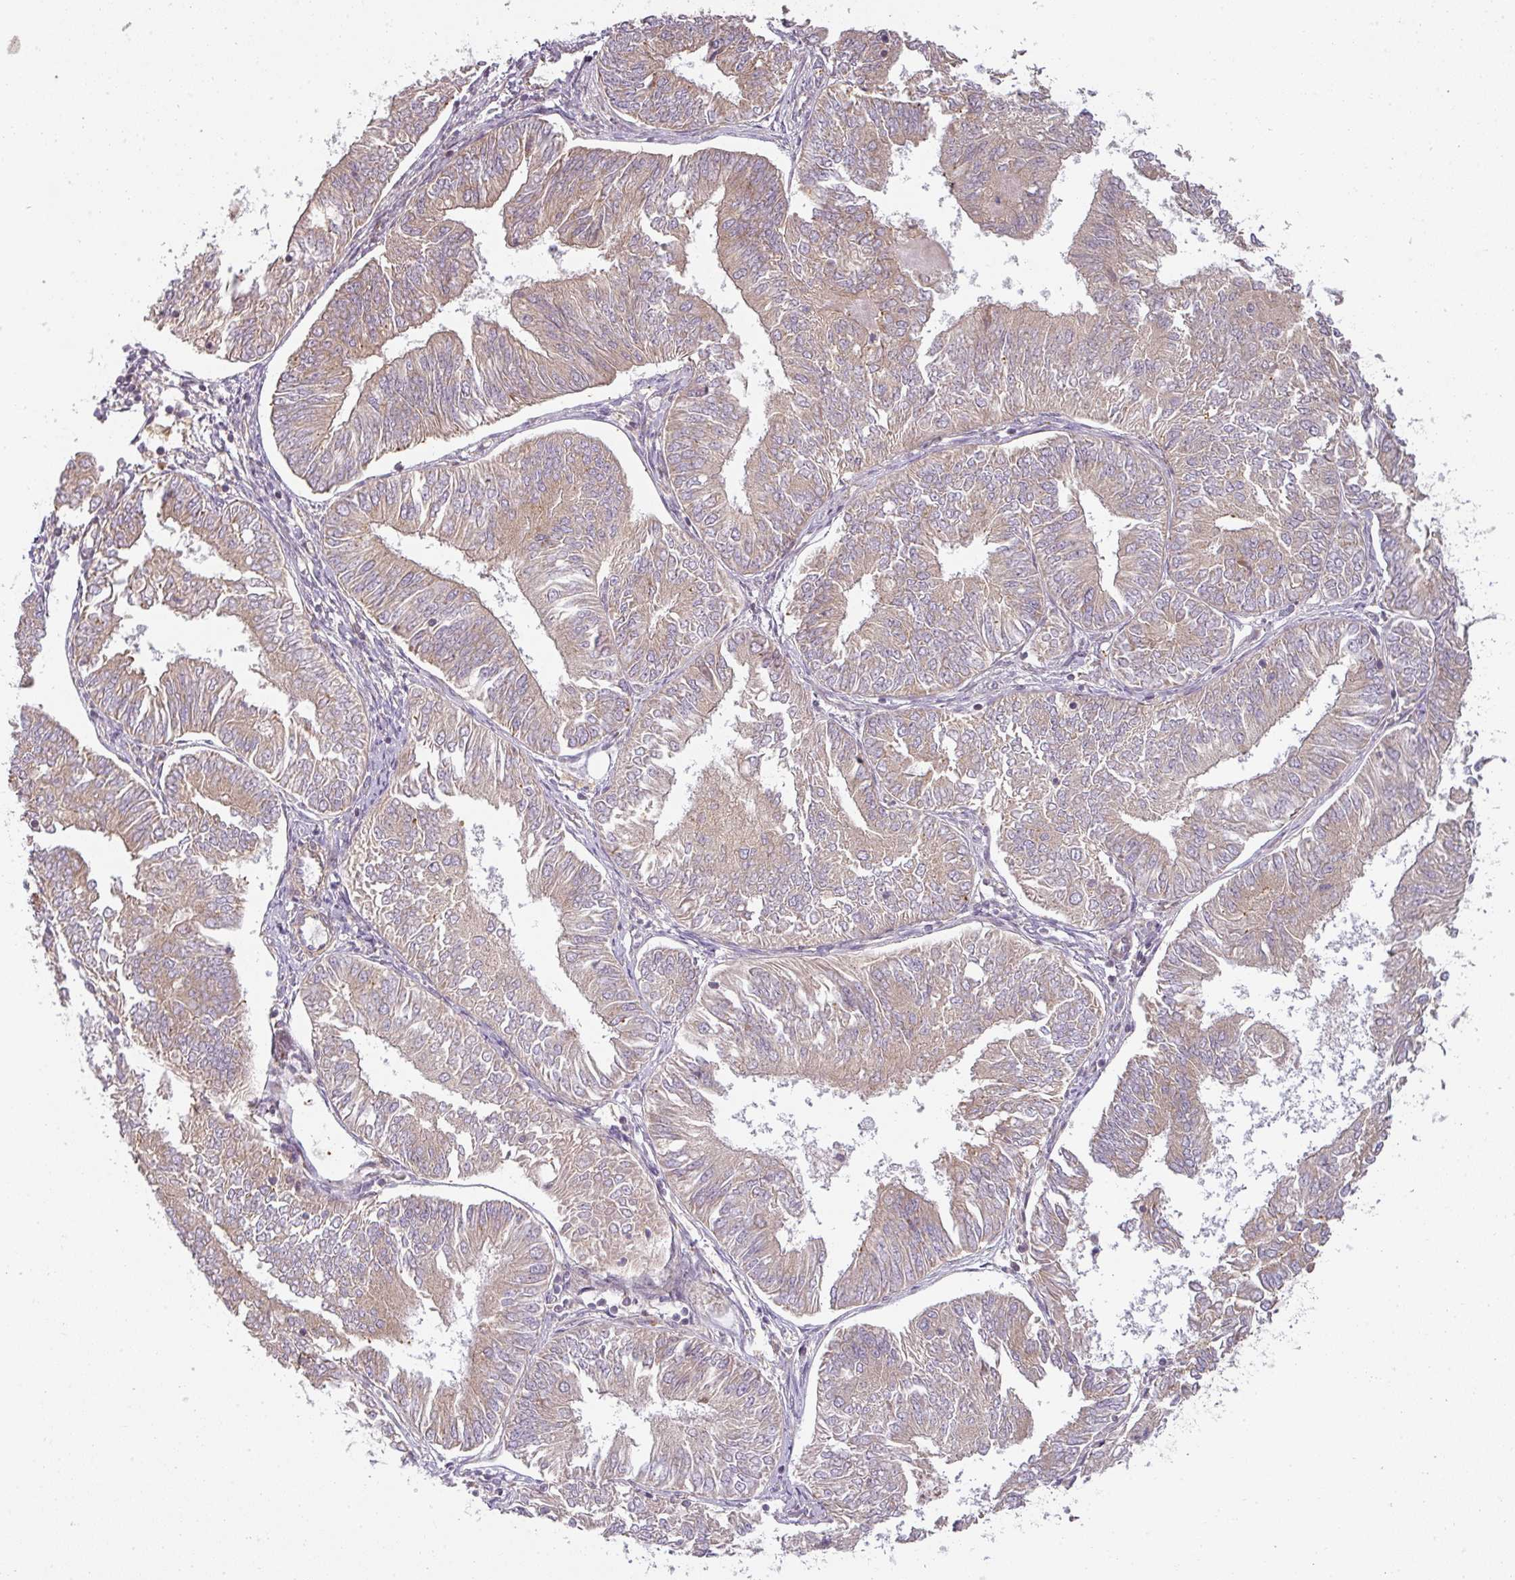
{"staining": {"intensity": "weak", "quantity": "25%-75%", "location": "cytoplasmic/membranous"}, "tissue": "endometrial cancer", "cell_type": "Tumor cells", "image_type": "cancer", "snomed": [{"axis": "morphology", "description": "Adenocarcinoma, NOS"}, {"axis": "topography", "description": "Endometrium"}], "caption": "This is an image of immunohistochemistry staining of adenocarcinoma (endometrial), which shows weak staining in the cytoplasmic/membranous of tumor cells.", "gene": "CNOT1", "patient": {"sex": "female", "age": 58}}